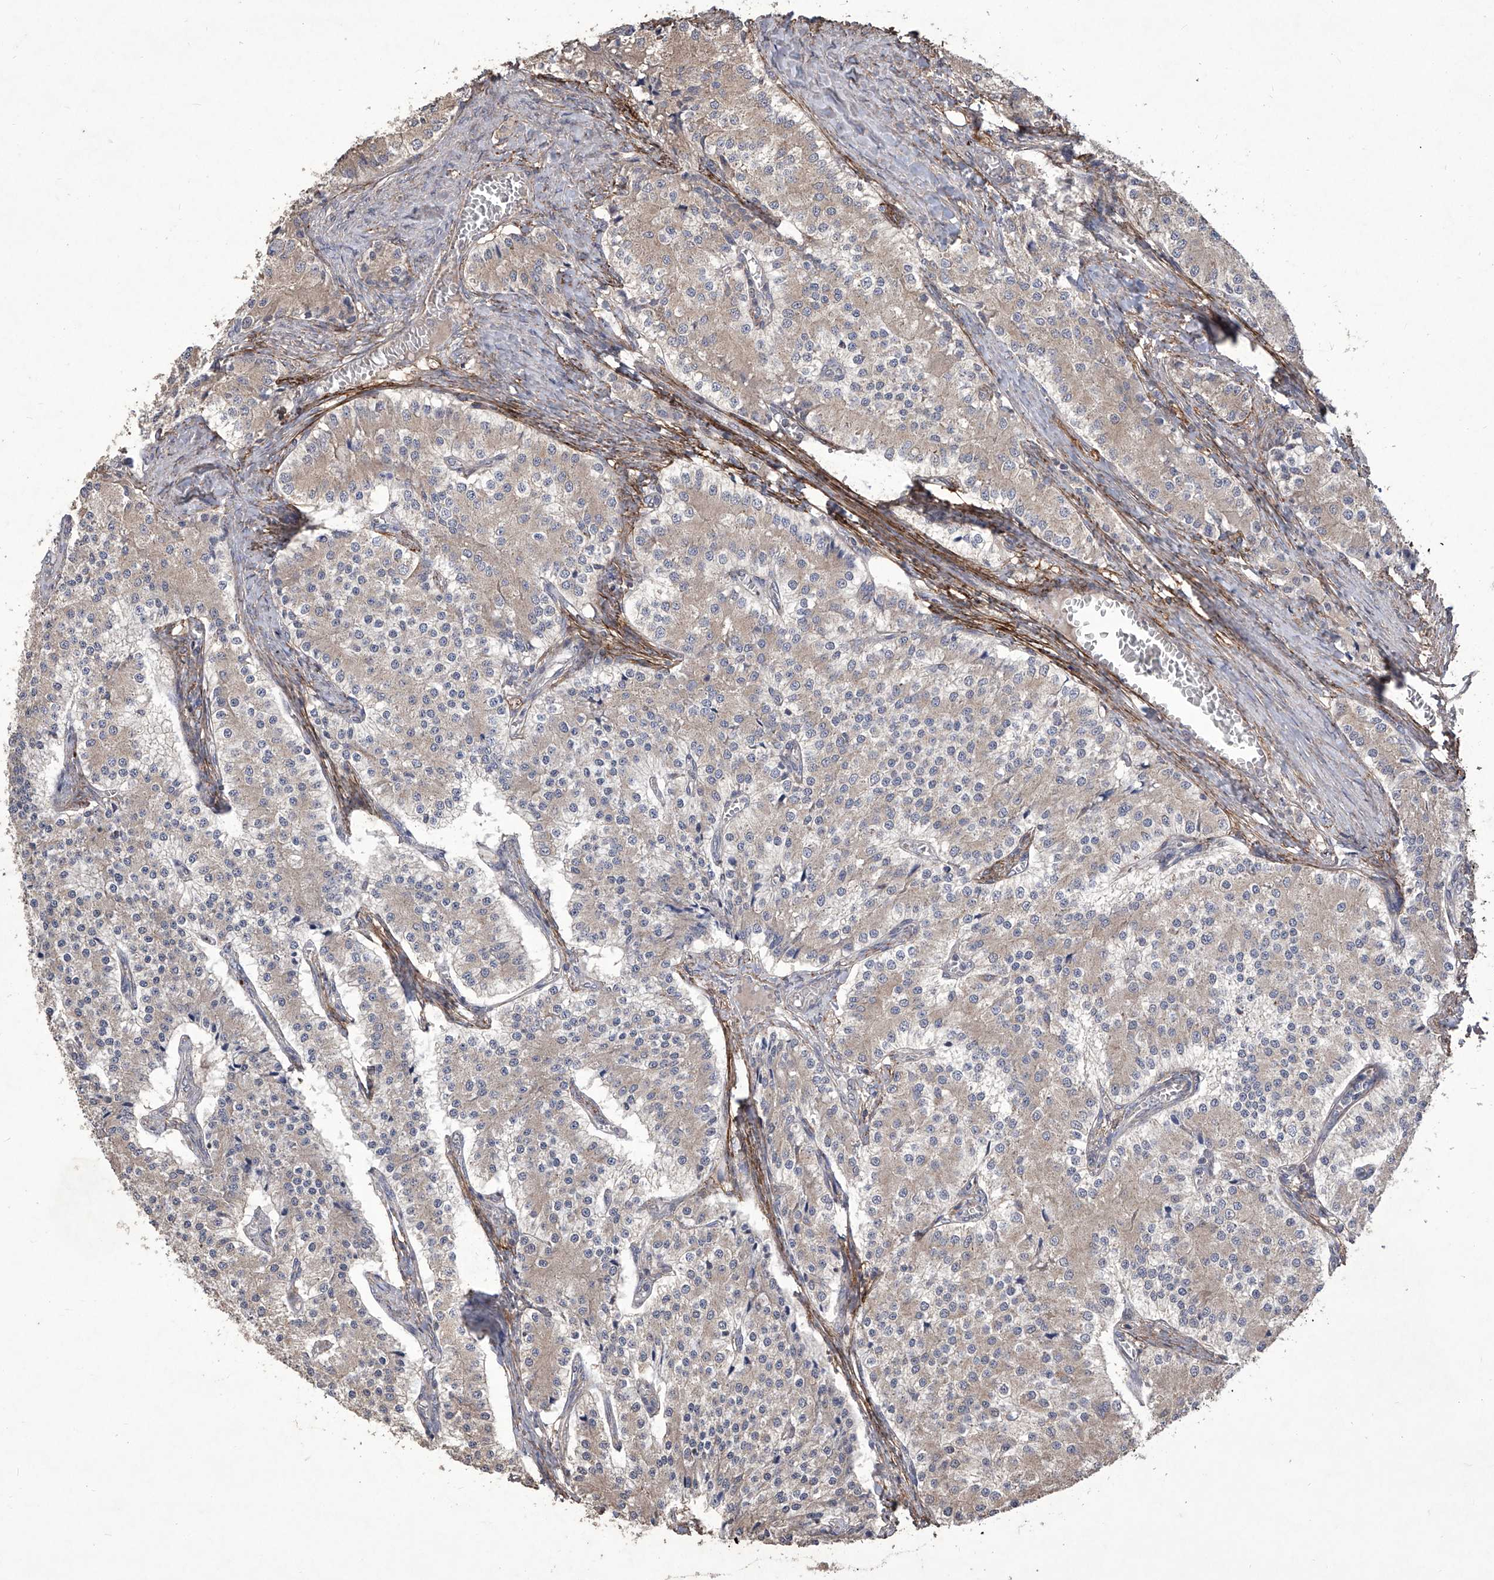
{"staining": {"intensity": "weak", "quantity": "<25%", "location": "cytoplasmic/membranous"}, "tissue": "carcinoid", "cell_type": "Tumor cells", "image_type": "cancer", "snomed": [{"axis": "morphology", "description": "Carcinoid, malignant, NOS"}, {"axis": "topography", "description": "Colon"}], "caption": "Immunohistochemical staining of human carcinoid (malignant) demonstrates no significant positivity in tumor cells.", "gene": "TXNIP", "patient": {"sex": "female", "age": 52}}